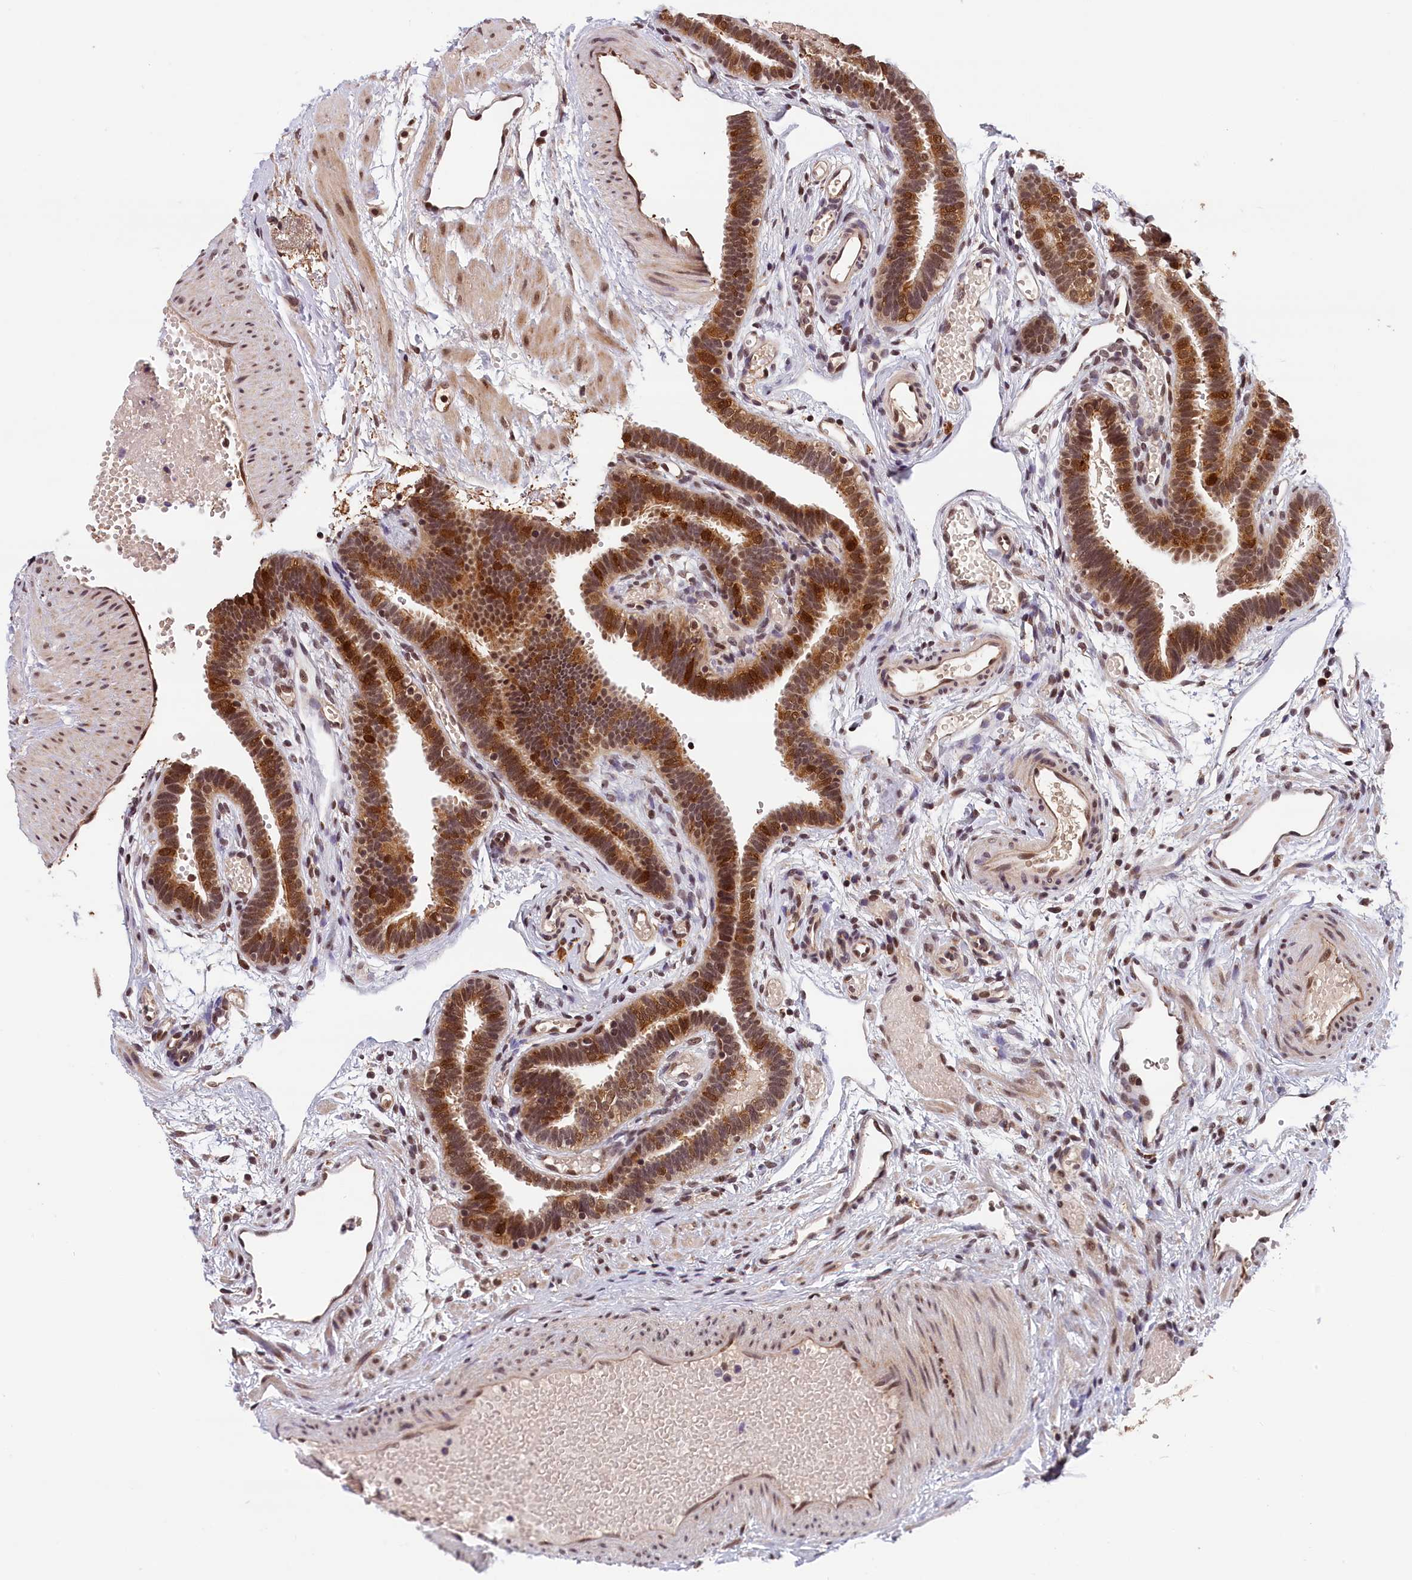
{"staining": {"intensity": "strong", "quantity": "25%-75%", "location": "cytoplasmic/membranous,nuclear"}, "tissue": "fallopian tube", "cell_type": "Glandular cells", "image_type": "normal", "snomed": [{"axis": "morphology", "description": "Normal tissue, NOS"}, {"axis": "topography", "description": "Fallopian tube"}], "caption": "A high amount of strong cytoplasmic/membranous,nuclear staining is identified in approximately 25%-75% of glandular cells in unremarkable fallopian tube. (DAB (3,3'-diaminobenzidine) IHC with brightfield microscopy, high magnification).", "gene": "KCNK6", "patient": {"sex": "female", "age": 37}}